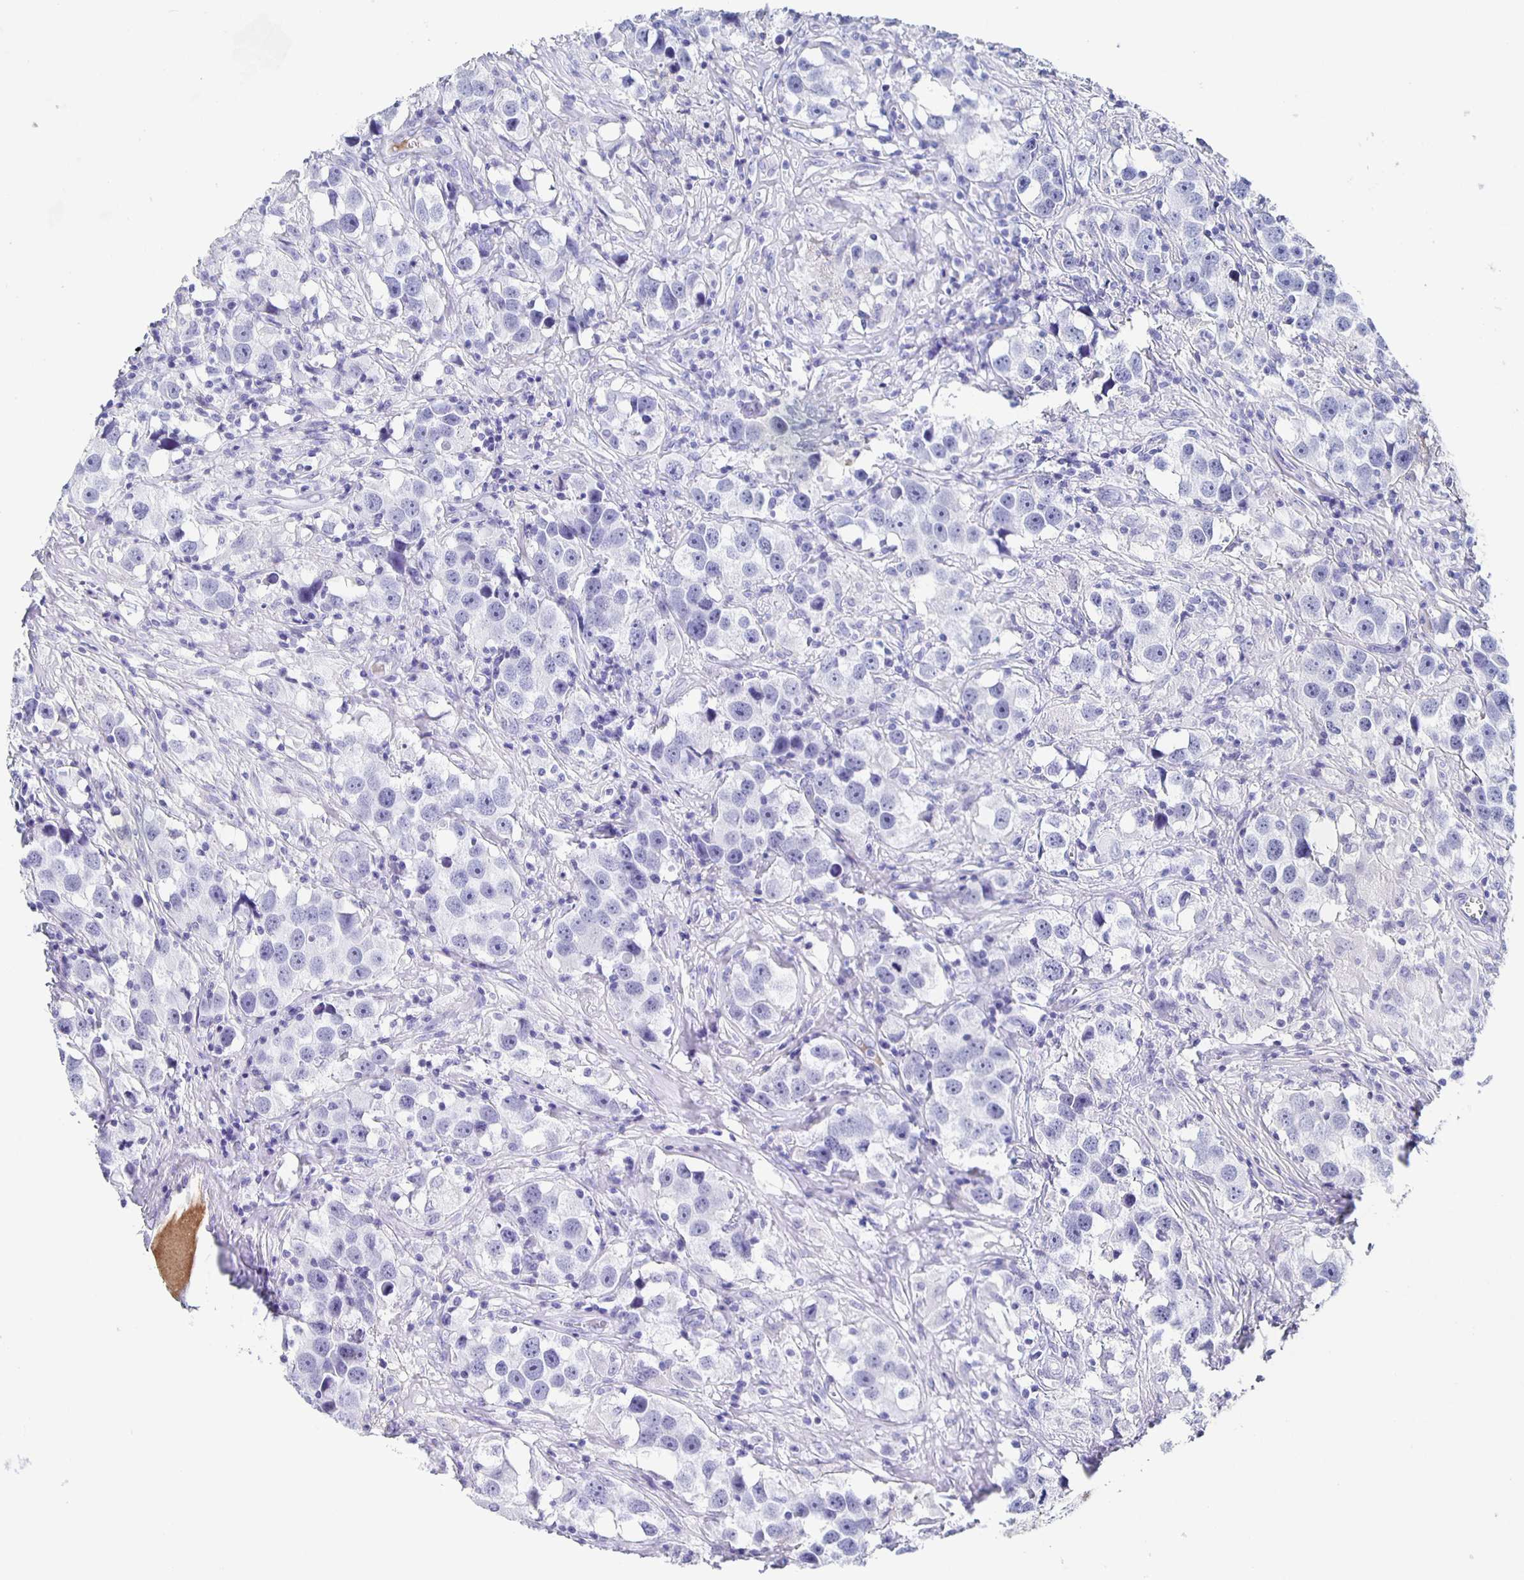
{"staining": {"intensity": "negative", "quantity": "none", "location": "none"}, "tissue": "testis cancer", "cell_type": "Tumor cells", "image_type": "cancer", "snomed": [{"axis": "morphology", "description": "Seminoma, NOS"}, {"axis": "topography", "description": "Testis"}], "caption": "Immunohistochemistry of human seminoma (testis) displays no positivity in tumor cells.", "gene": "FGA", "patient": {"sex": "male", "age": 49}}